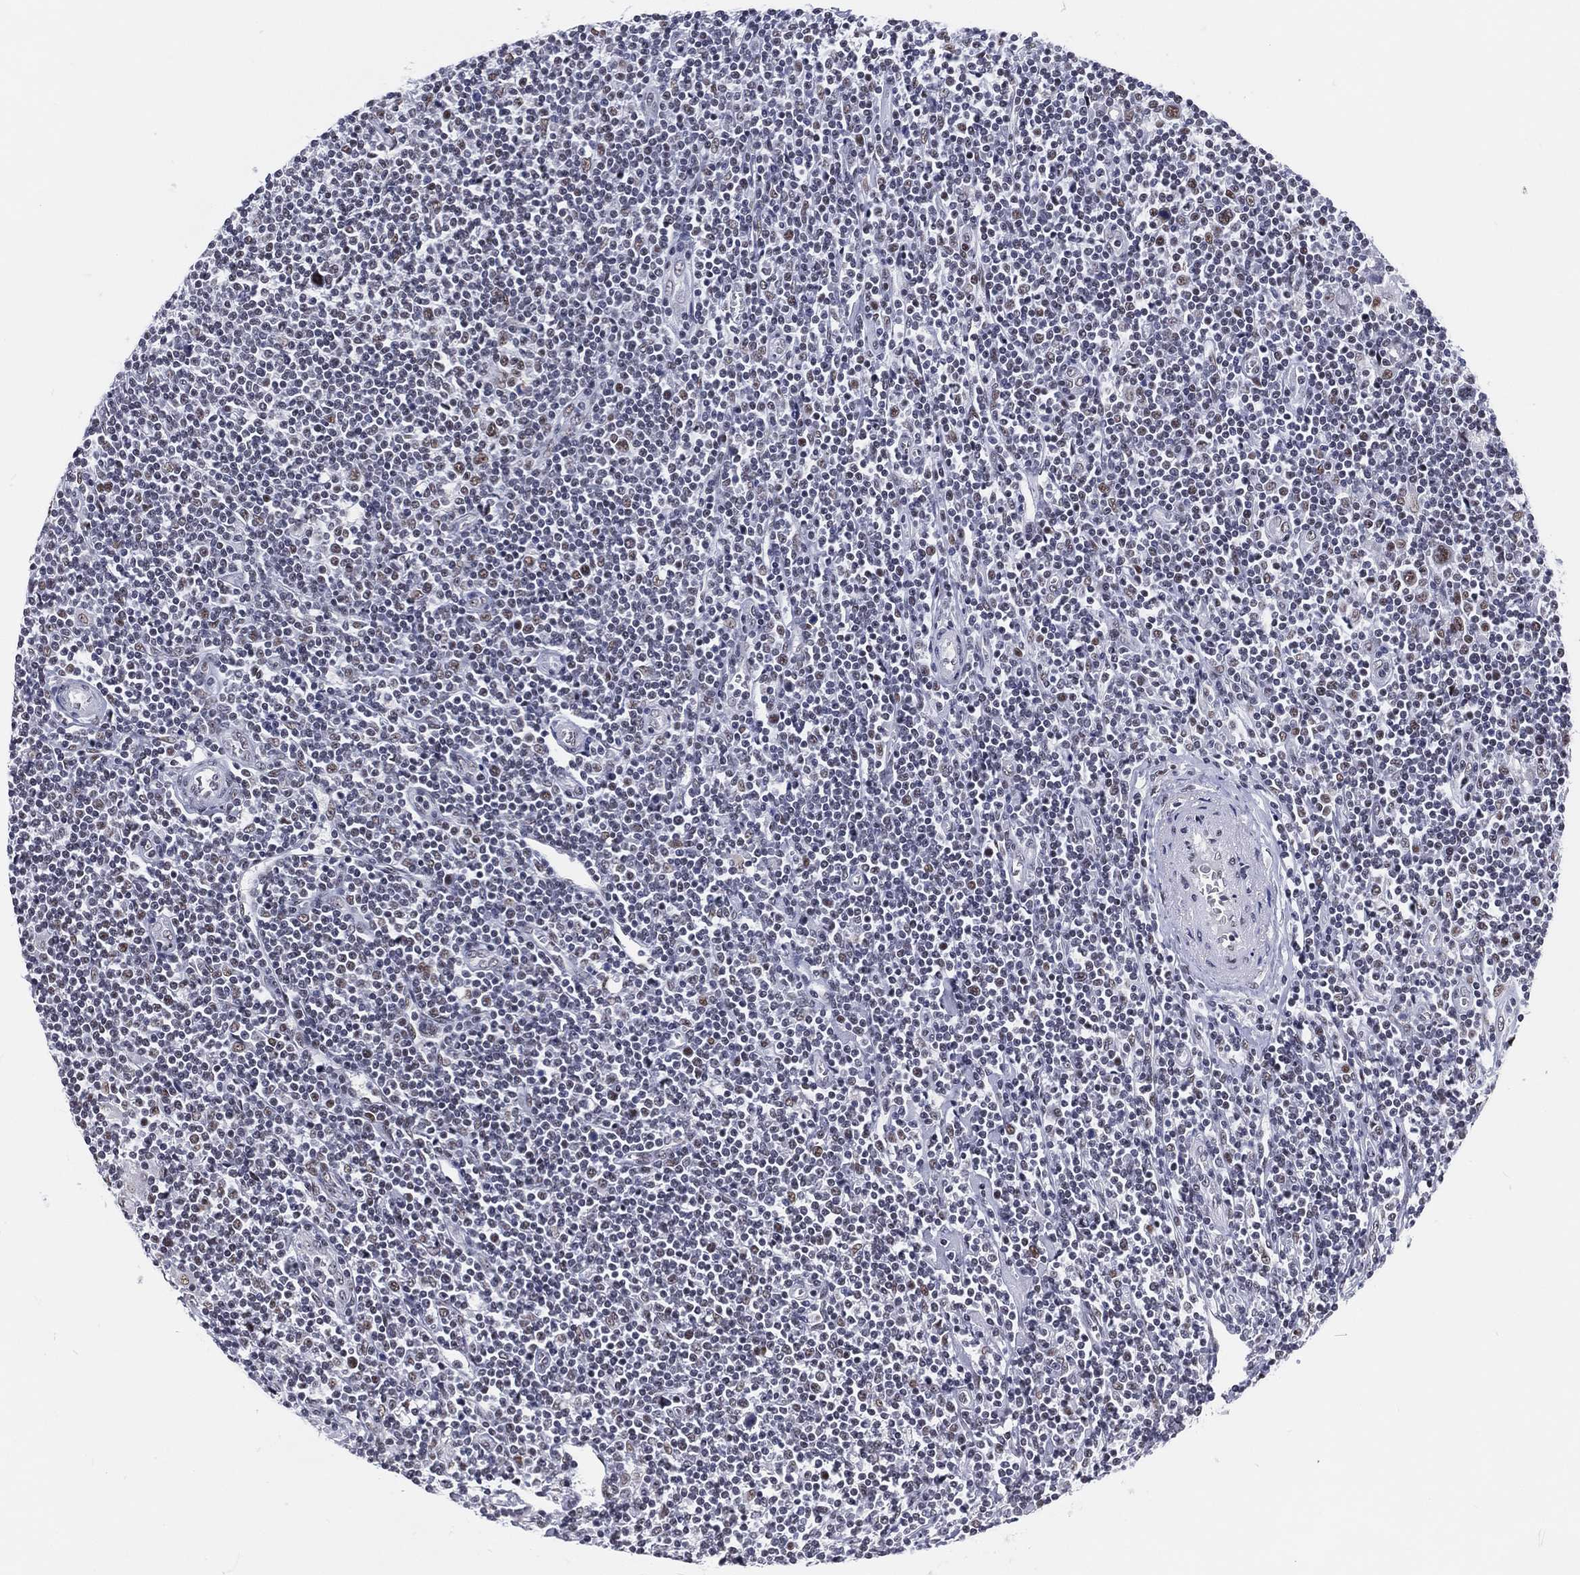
{"staining": {"intensity": "weak", "quantity": "25%-75%", "location": "nuclear"}, "tissue": "lymphoma", "cell_type": "Tumor cells", "image_type": "cancer", "snomed": [{"axis": "morphology", "description": "Hodgkin's disease, NOS"}, {"axis": "topography", "description": "Lymph node"}], "caption": "Approximately 25%-75% of tumor cells in human lymphoma display weak nuclear protein positivity as visualized by brown immunohistochemical staining.", "gene": "MAPK8IP1", "patient": {"sex": "male", "age": 40}}